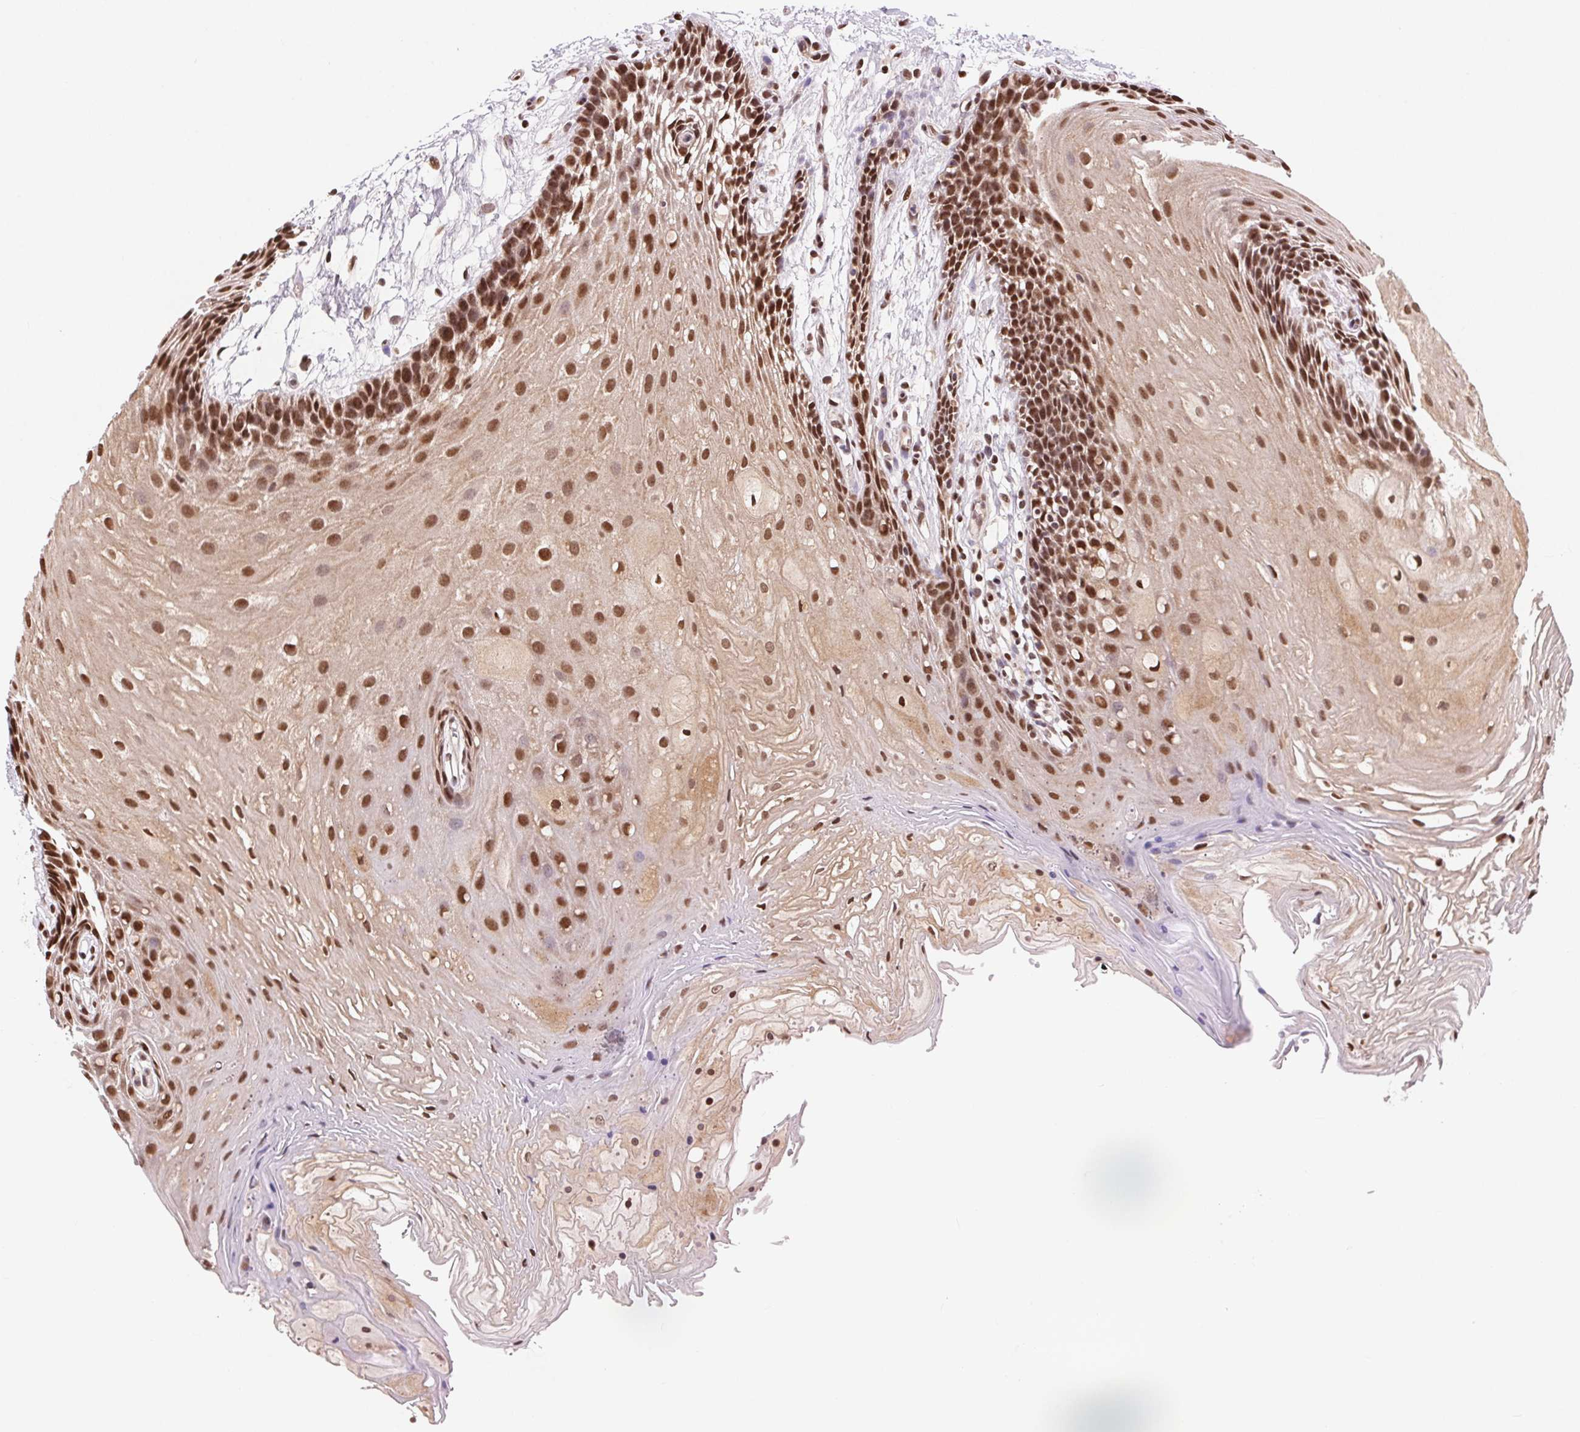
{"staining": {"intensity": "strong", "quantity": ">75%", "location": "nuclear"}, "tissue": "oral mucosa", "cell_type": "Squamous epithelial cells", "image_type": "normal", "snomed": [{"axis": "morphology", "description": "Normal tissue, NOS"}, {"axis": "morphology", "description": "Squamous cell carcinoma, NOS"}, {"axis": "topography", "description": "Oral tissue"}, {"axis": "topography", "description": "Tounge, NOS"}, {"axis": "topography", "description": "Head-Neck"}], "caption": "Unremarkable oral mucosa exhibits strong nuclear positivity in about >75% of squamous epithelial cells, visualized by immunohistochemistry.", "gene": "RAD23A", "patient": {"sex": "male", "age": 62}}